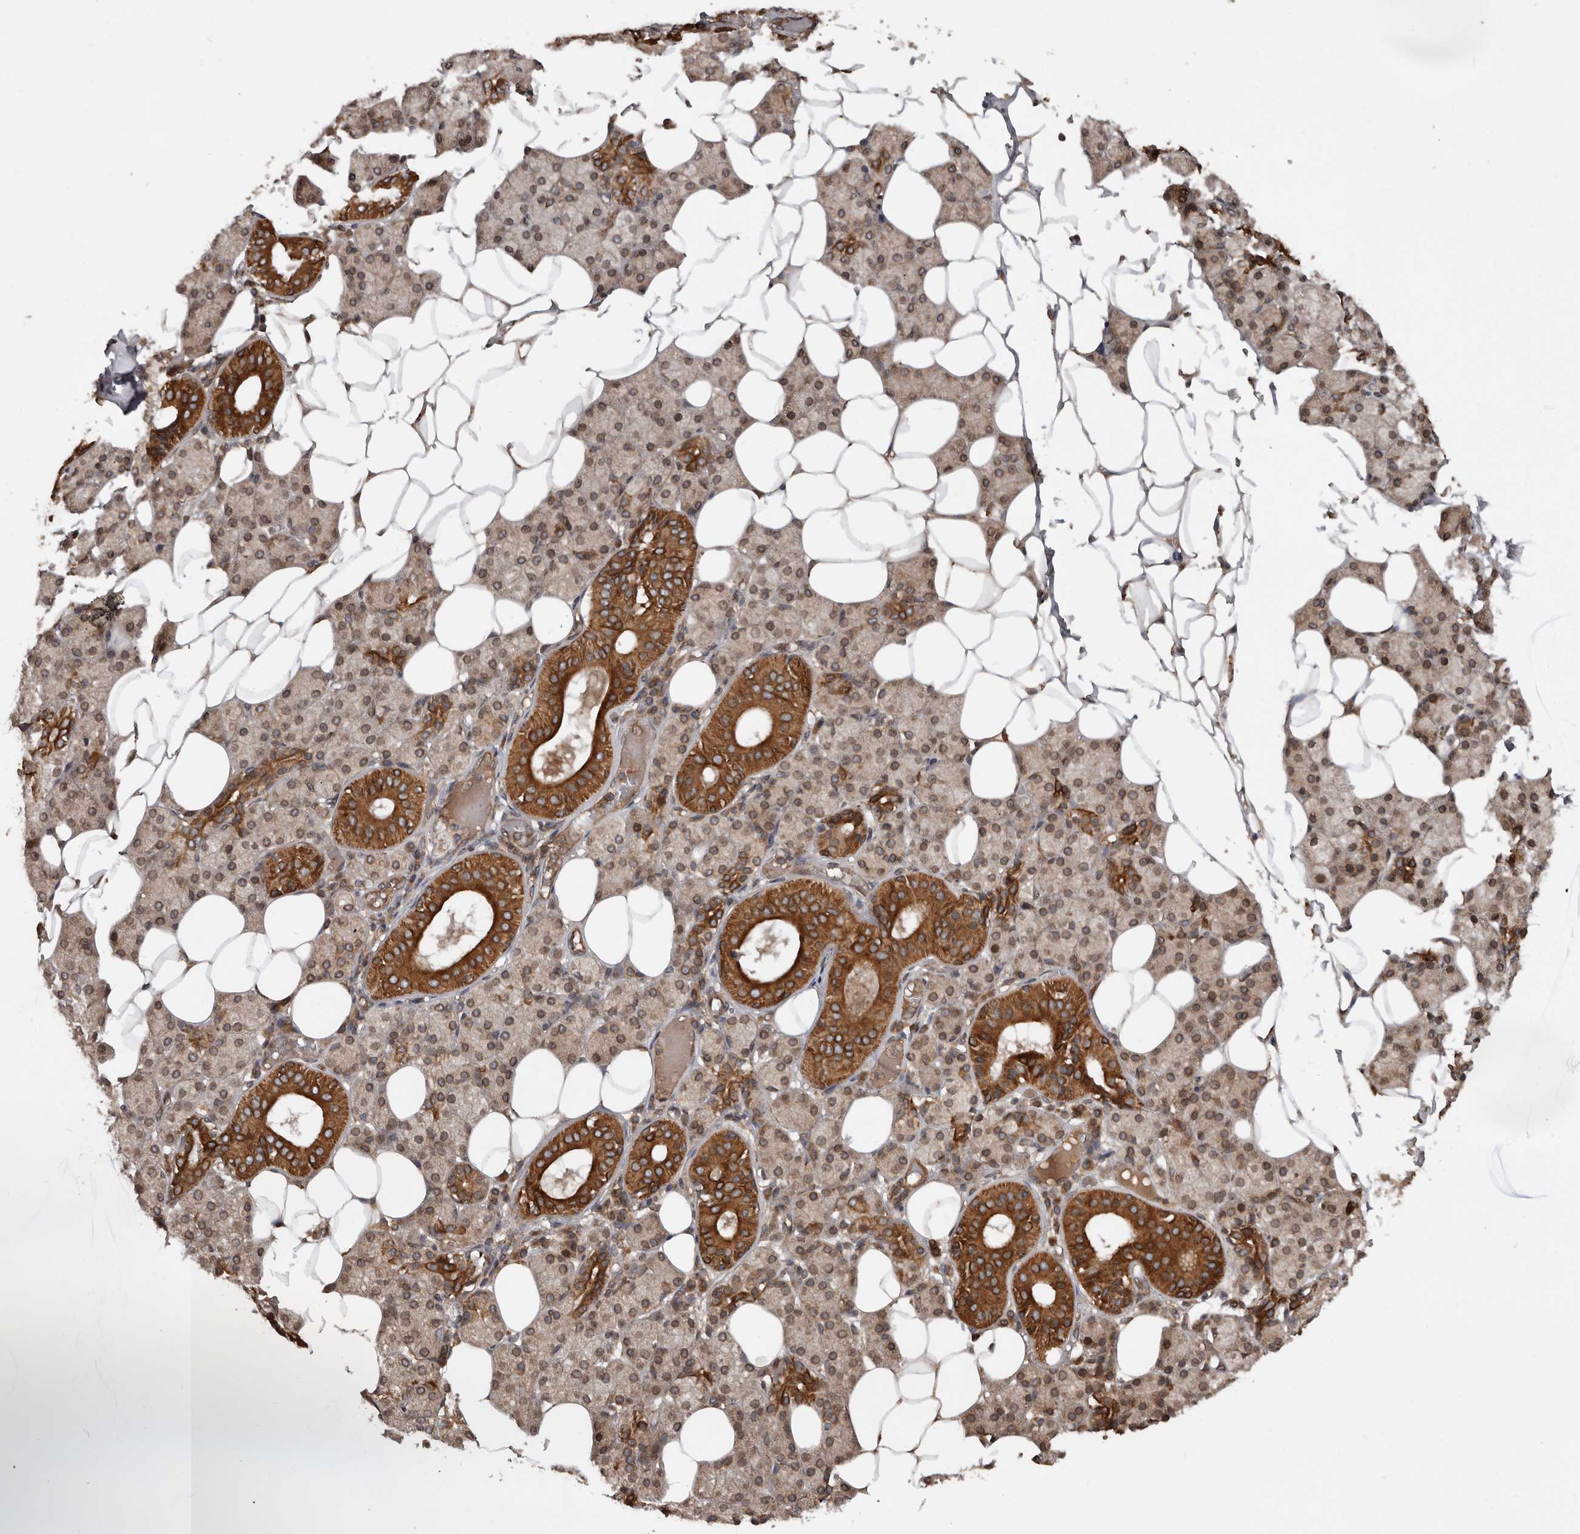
{"staining": {"intensity": "strong", "quantity": "<25%", "location": "cytoplasmic/membranous,nuclear"}, "tissue": "salivary gland", "cell_type": "Glandular cells", "image_type": "normal", "snomed": [{"axis": "morphology", "description": "Normal tissue, NOS"}, {"axis": "topography", "description": "Salivary gland"}], "caption": "IHC of benign salivary gland shows medium levels of strong cytoplasmic/membranous,nuclear positivity in approximately <25% of glandular cells.", "gene": "STK36", "patient": {"sex": "female", "age": 33}}